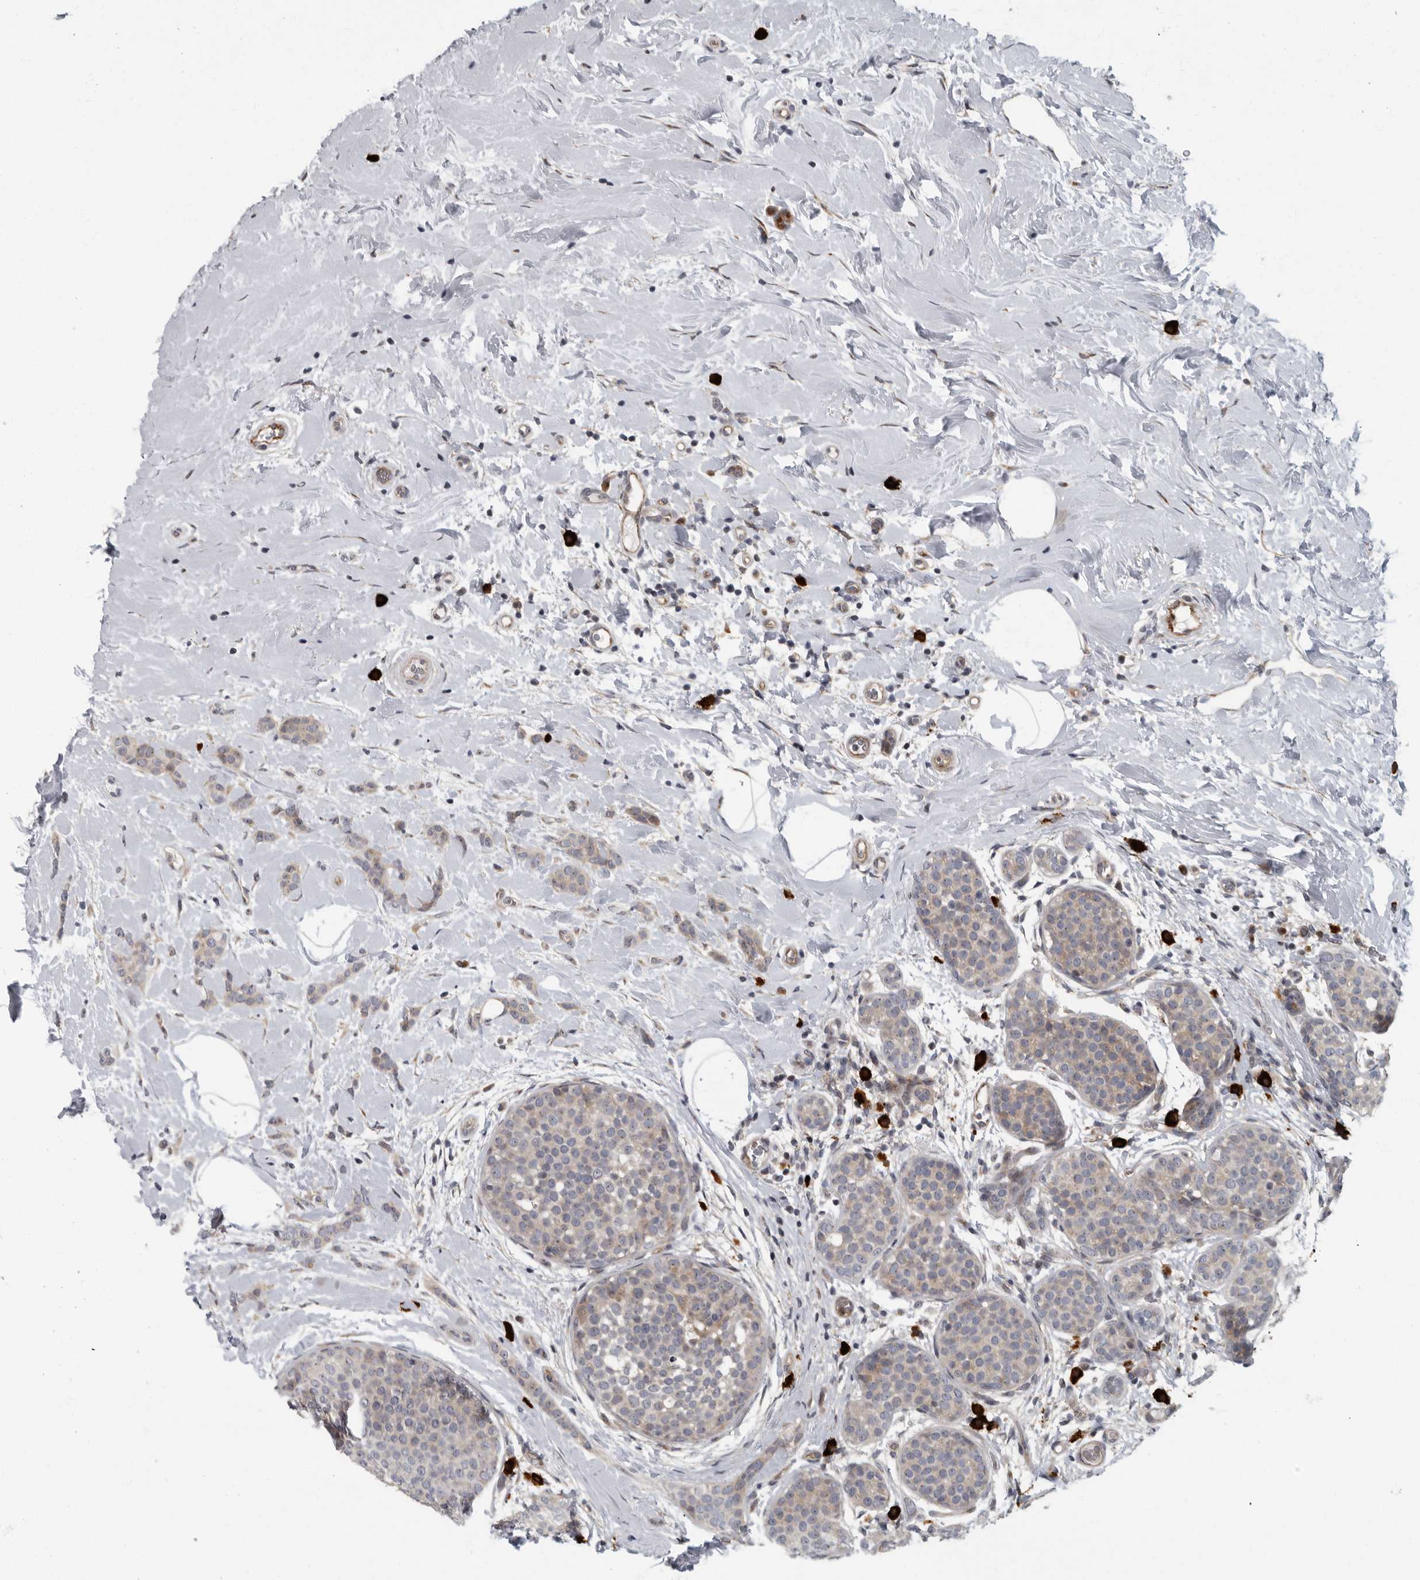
{"staining": {"intensity": "weak", "quantity": ">75%", "location": "cytoplasmic/membranous"}, "tissue": "breast cancer", "cell_type": "Tumor cells", "image_type": "cancer", "snomed": [{"axis": "morphology", "description": "Lobular carcinoma, in situ"}, {"axis": "morphology", "description": "Lobular carcinoma"}, {"axis": "topography", "description": "Breast"}], "caption": "A micrograph showing weak cytoplasmic/membranous expression in about >75% of tumor cells in lobular carcinoma (breast), as visualized by brown immunohistochemical staining.", "gene": "PDCD11", "patient": {"sex": "female", "age": 41}}